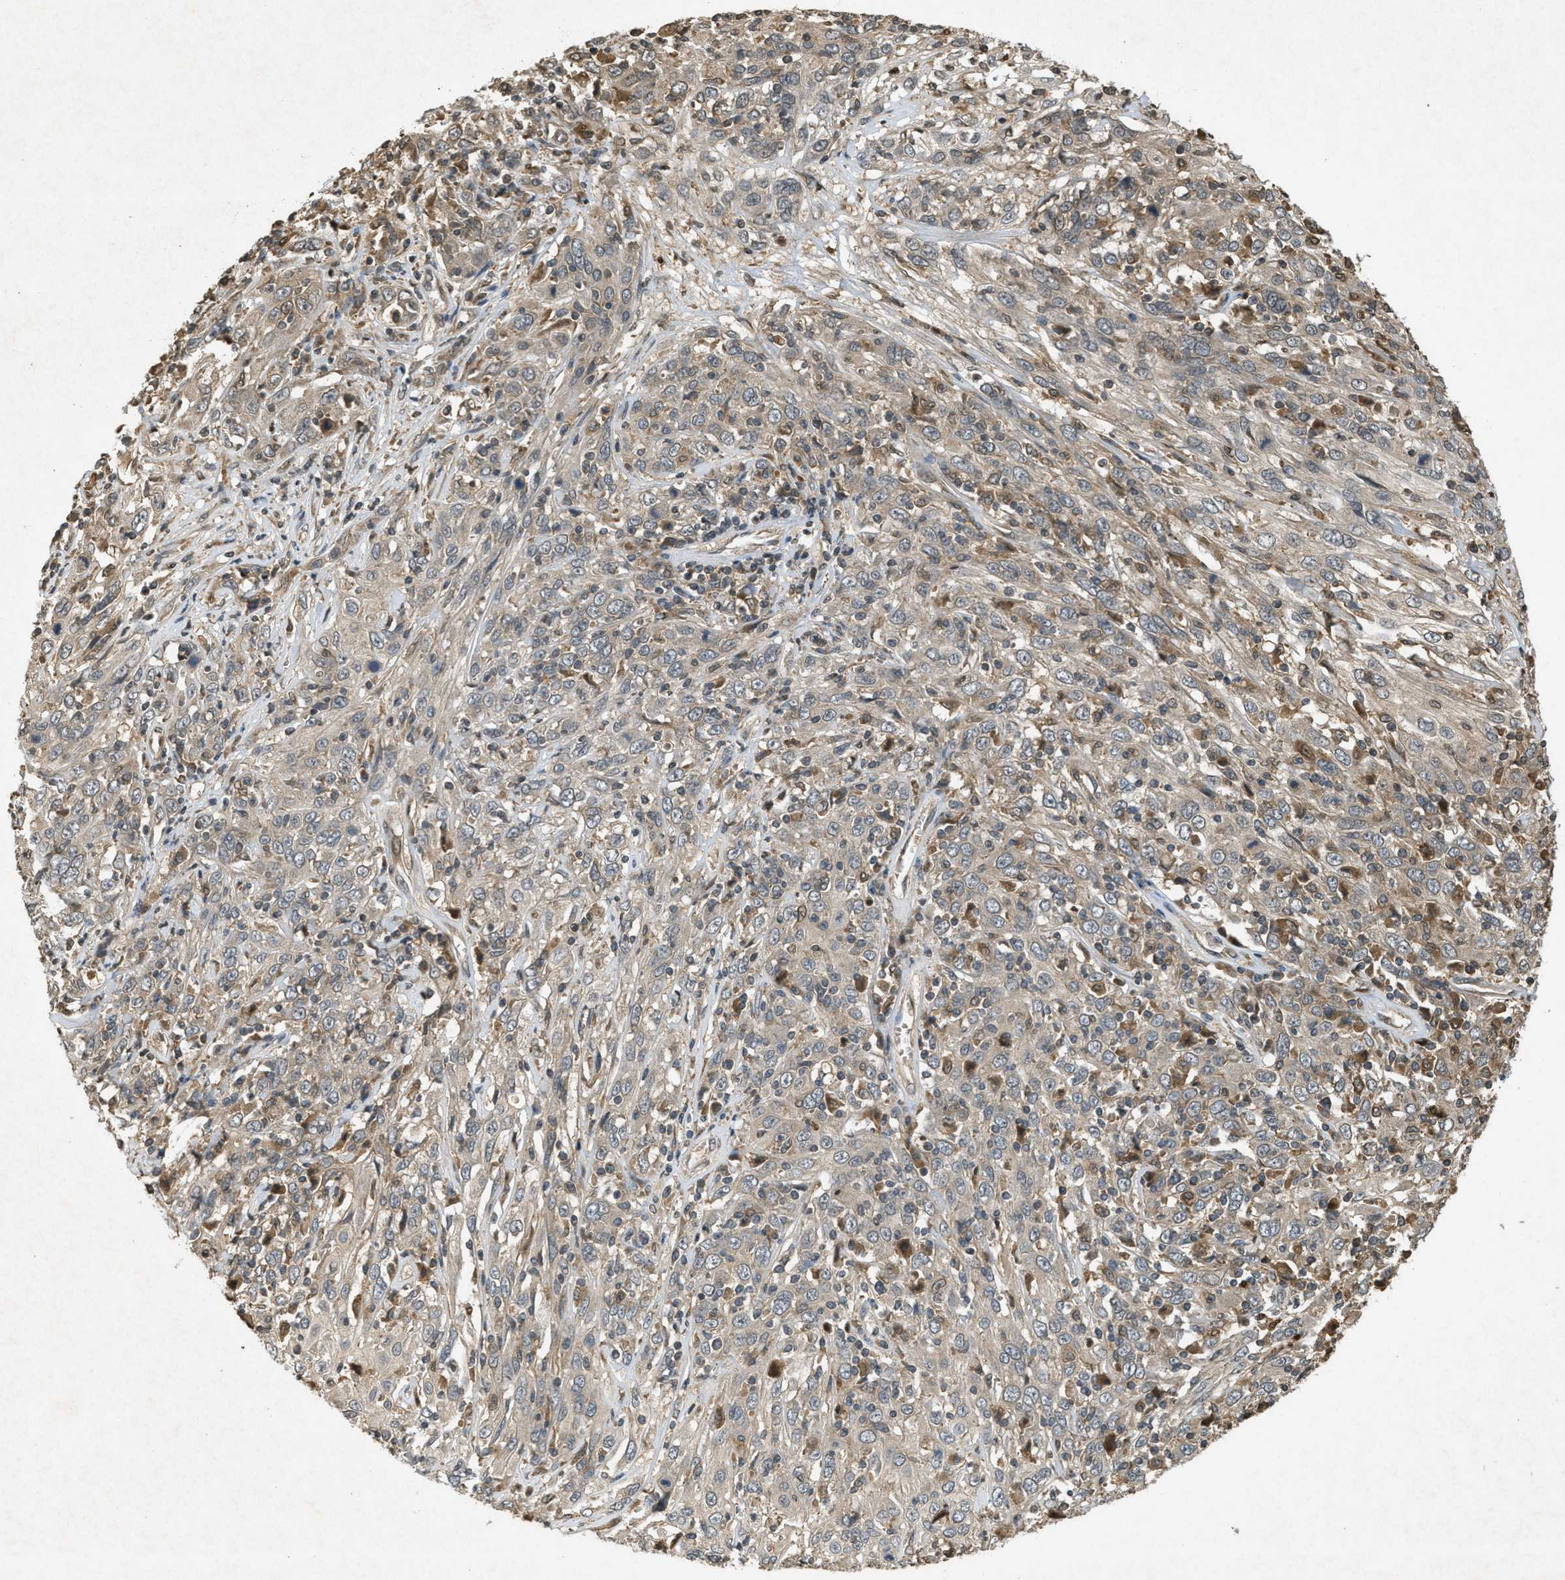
{"staining": {"intensity": "weak", "quantity": ">75%", "location": "cytoplasmic/membranous"}, "tissue": "cervical cancer", "cell_type": "Tumor cells", "image_type": "cancer", "snomed": [{"axis": "morphology", "description": "Squamous cell carcinoma, NOS"}, {"axis": "topography", "description": "Cervix"}], "caption": "Squamous cell carcinoma (cervical) tissue demonstrates weak cytoplasmic/membranous staining in about >75% of tumor cells, visualized by immunohistochemistry. (DAB (3,3'-diaminobenzidine) IHC with brightfield microscopy, high magnification).", "gene": "ATG7", "patient": {"sex": "female", "age": 46}}